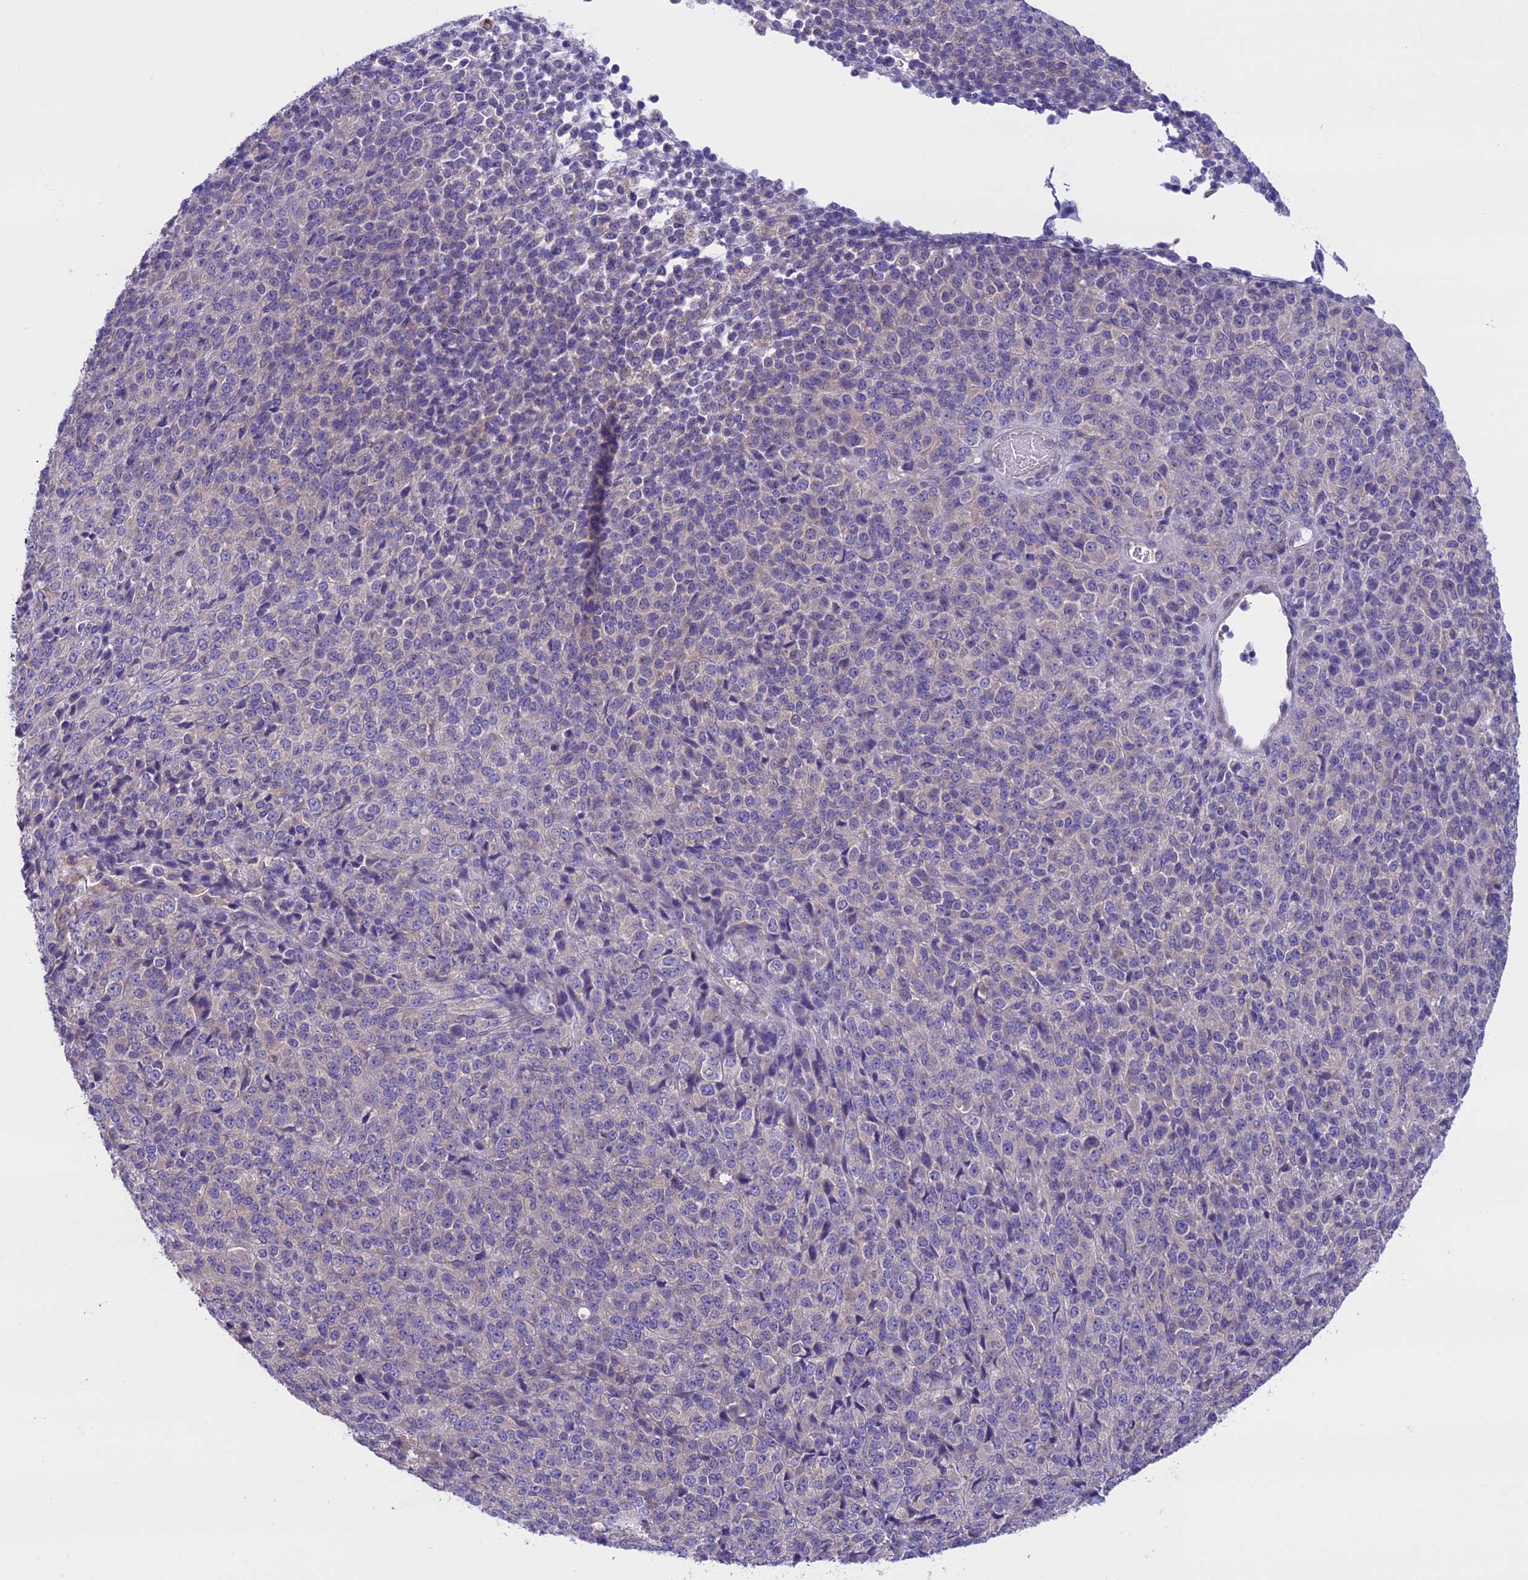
{"staining": {"intensity": "negative", "quantity": "none", "location": "none"}, "tissue": "melanoma", "cell_type": "Tumor cells", "image_type": "cancer", "snomed": [{"axis": "morphology", "description": "Malignant melanoma, Metastatic site"}, {"axis": "topography", "description": "Brain"}], "caption": "Histopathology image shows no protein positivity in tumor cells of malignant melanoma (metastatic site) tissue.", "gene": "DCTN5", "patient": {"sex": "female", "age": 56}}